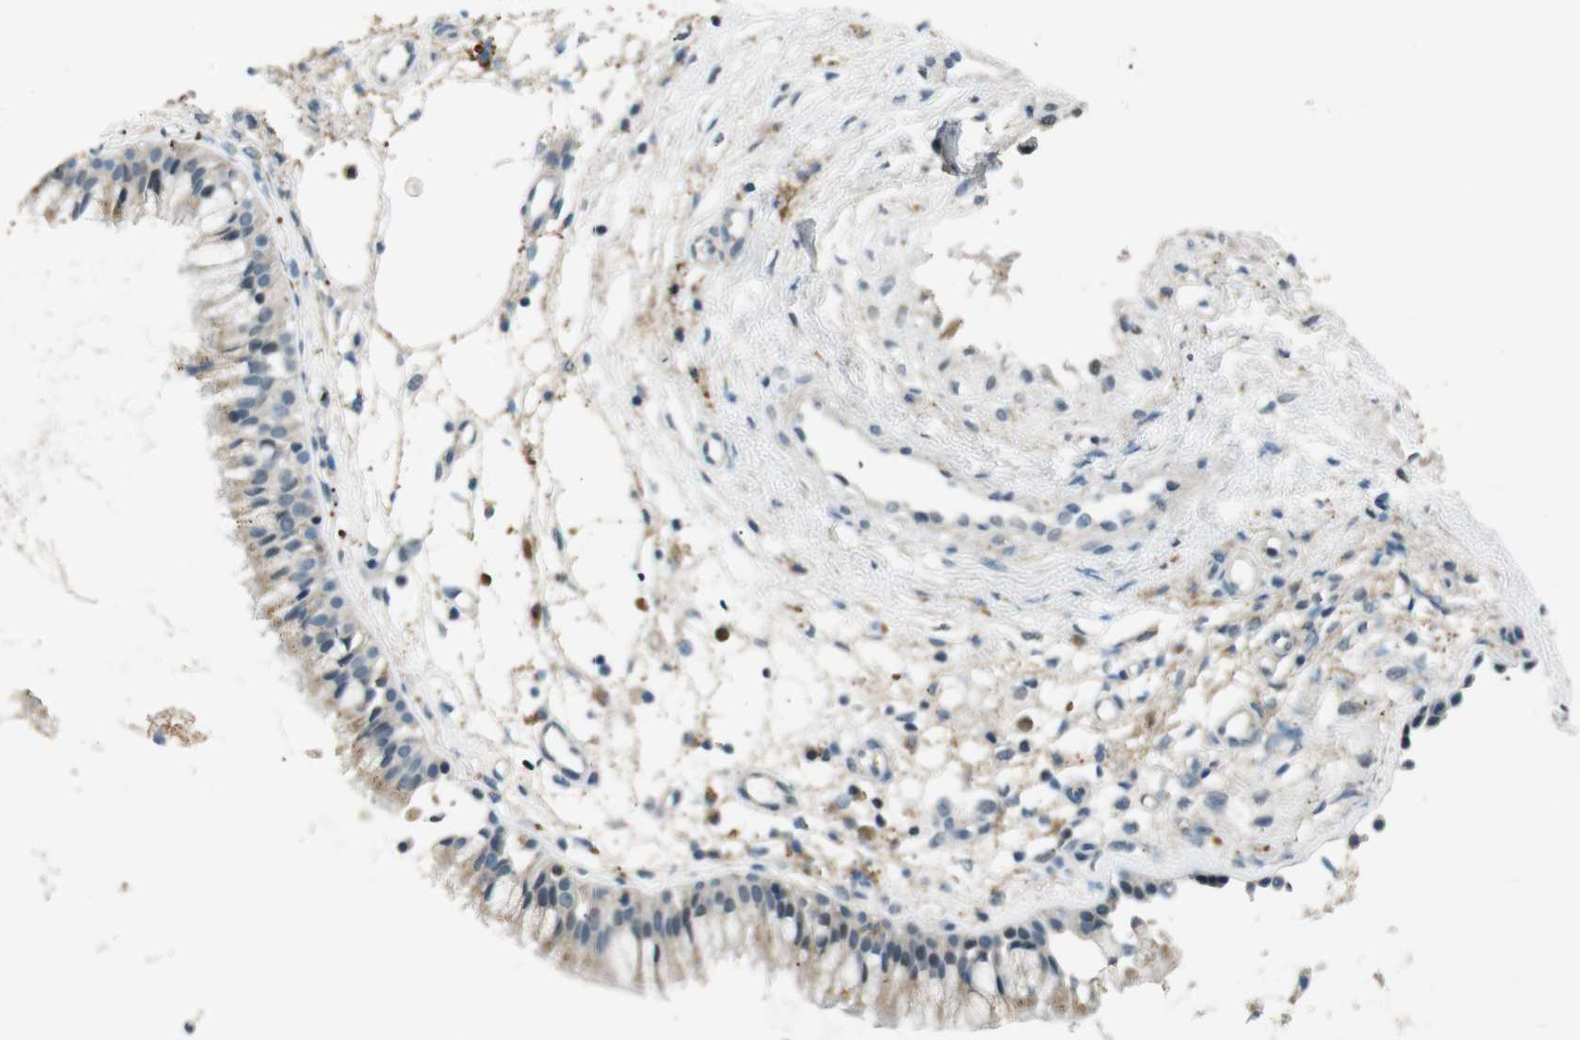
{"staining": {"intensity": "weak", "quantity": "25%-75%", "location": "cytoplasmic/membranous"}, "tissue": "nasopharynx", "cell_type": "Respiratory epithelial cells", "image_type": "normal", "snomed": [{"axis": "morphology", "description": "Normal tissue, NOS"}, {"axis": "topography", "description": "Nasopharynx"}], "caption": "An immunohistochemistry (IHC) photomicrograph of normal tissue is shown. Protein staining in brown shows weak cytoplasmic/membranous positivity in nasopharynx within respiratory epithelial cells.", "gene": "MAGI2", "patient": {"sex": "male", "age": 21}}